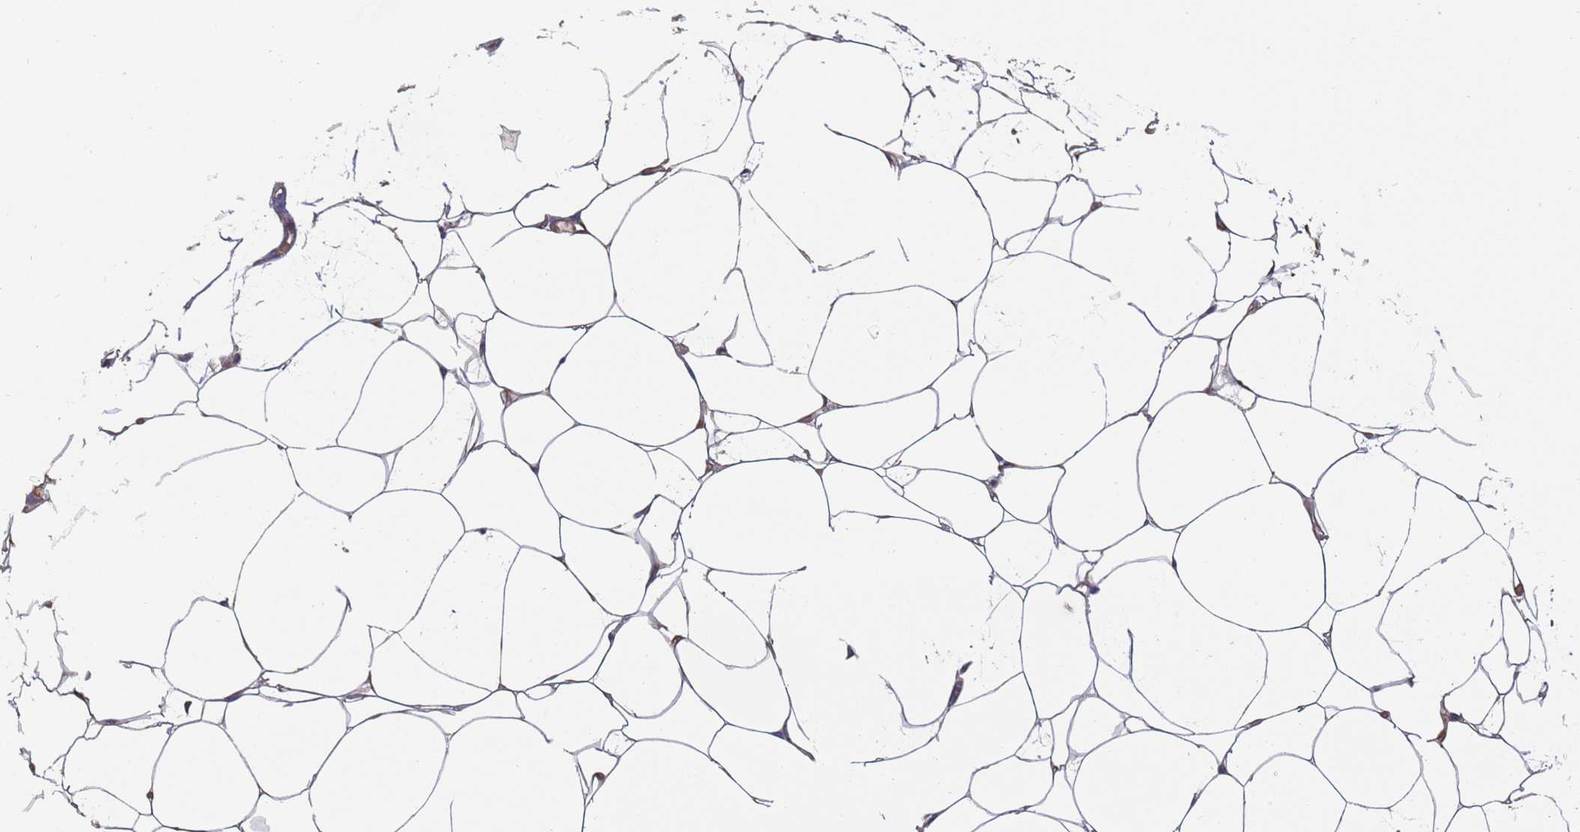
{"staining": {"intensity": "weak", "quantity": "<25%", "location": "cytoplasmic/membranous"}, "tissue": "adipose tissue", "cell_type": "Adipocytes", "image_type": "normal", "snomed": [{"axis": "morphology", "description": "Normal tissue, NOS"}, {"axis": "topography", "description": "Breast"}], "caption": "The image displays no significant expression in adipocytes of adipose tissue.", "gene": "MALRD1", "patient": {"sex": "female", "age": 23}}